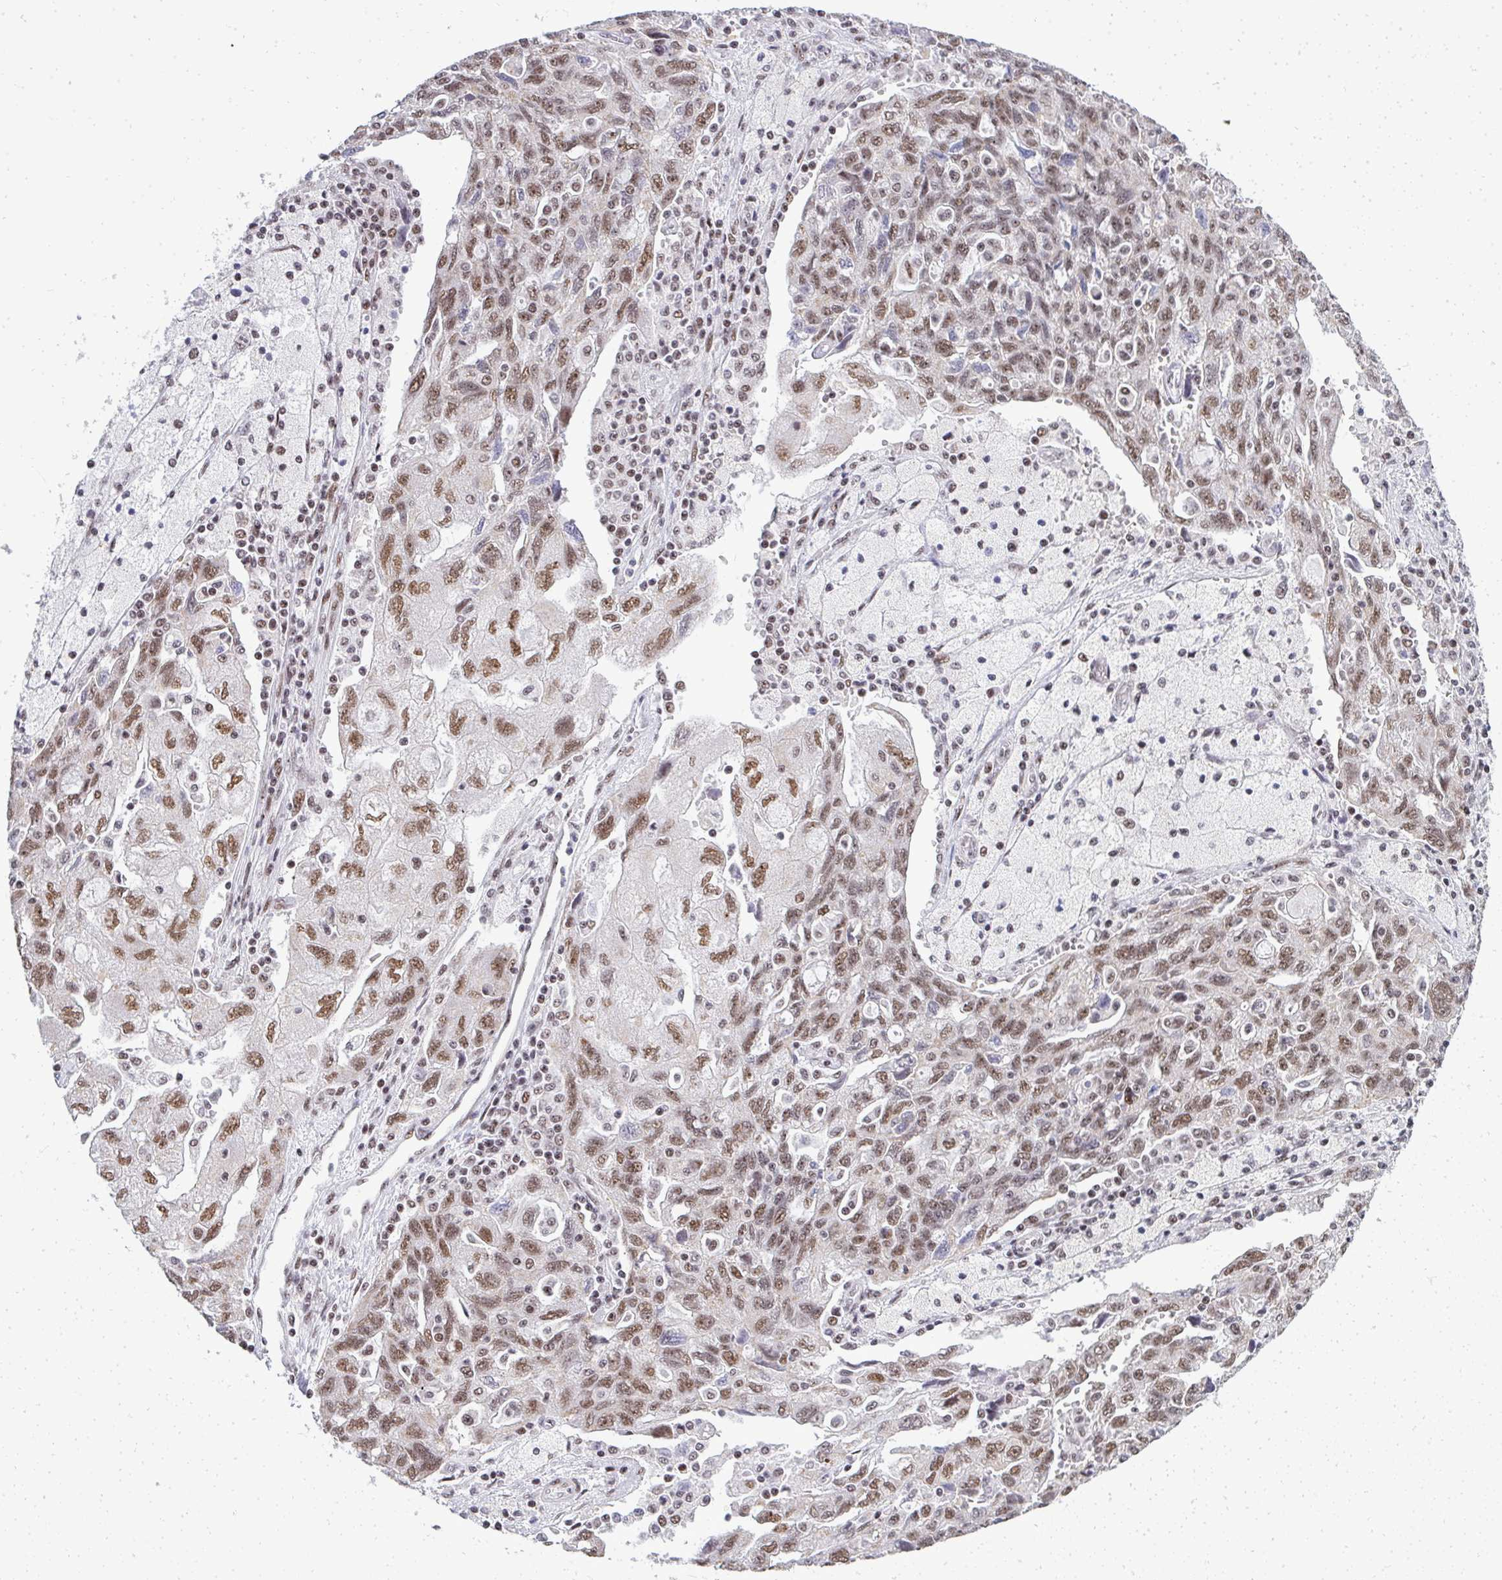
{"staining": {"intensity": "moderate", "quantity": "25%-75%", "location": "nuclear"}, "tissue": "ovarian cancer", "cell_type": "Tumor cells", "image_type": "cancer", "snomed": [{"axis": "morphology", "description": "Carcinoma, NOS"}, {"axis": "morphology", "description": "Cystadenocarcinoma, serous, NOS"}, {"axis": "topography", "description": "Ovary"}], "caption": "The photomicrograph displays a brown stain indicating the presence of a protein in the nuclear of tumor cells in ovarian carcinoma. The protein is stained brown, and the nuclei are stained in blue (DAB IHC with brightfield microscopy, high magnification).", "gene": "SIRT7", "patient": {"sex": "female", "age": 69}}